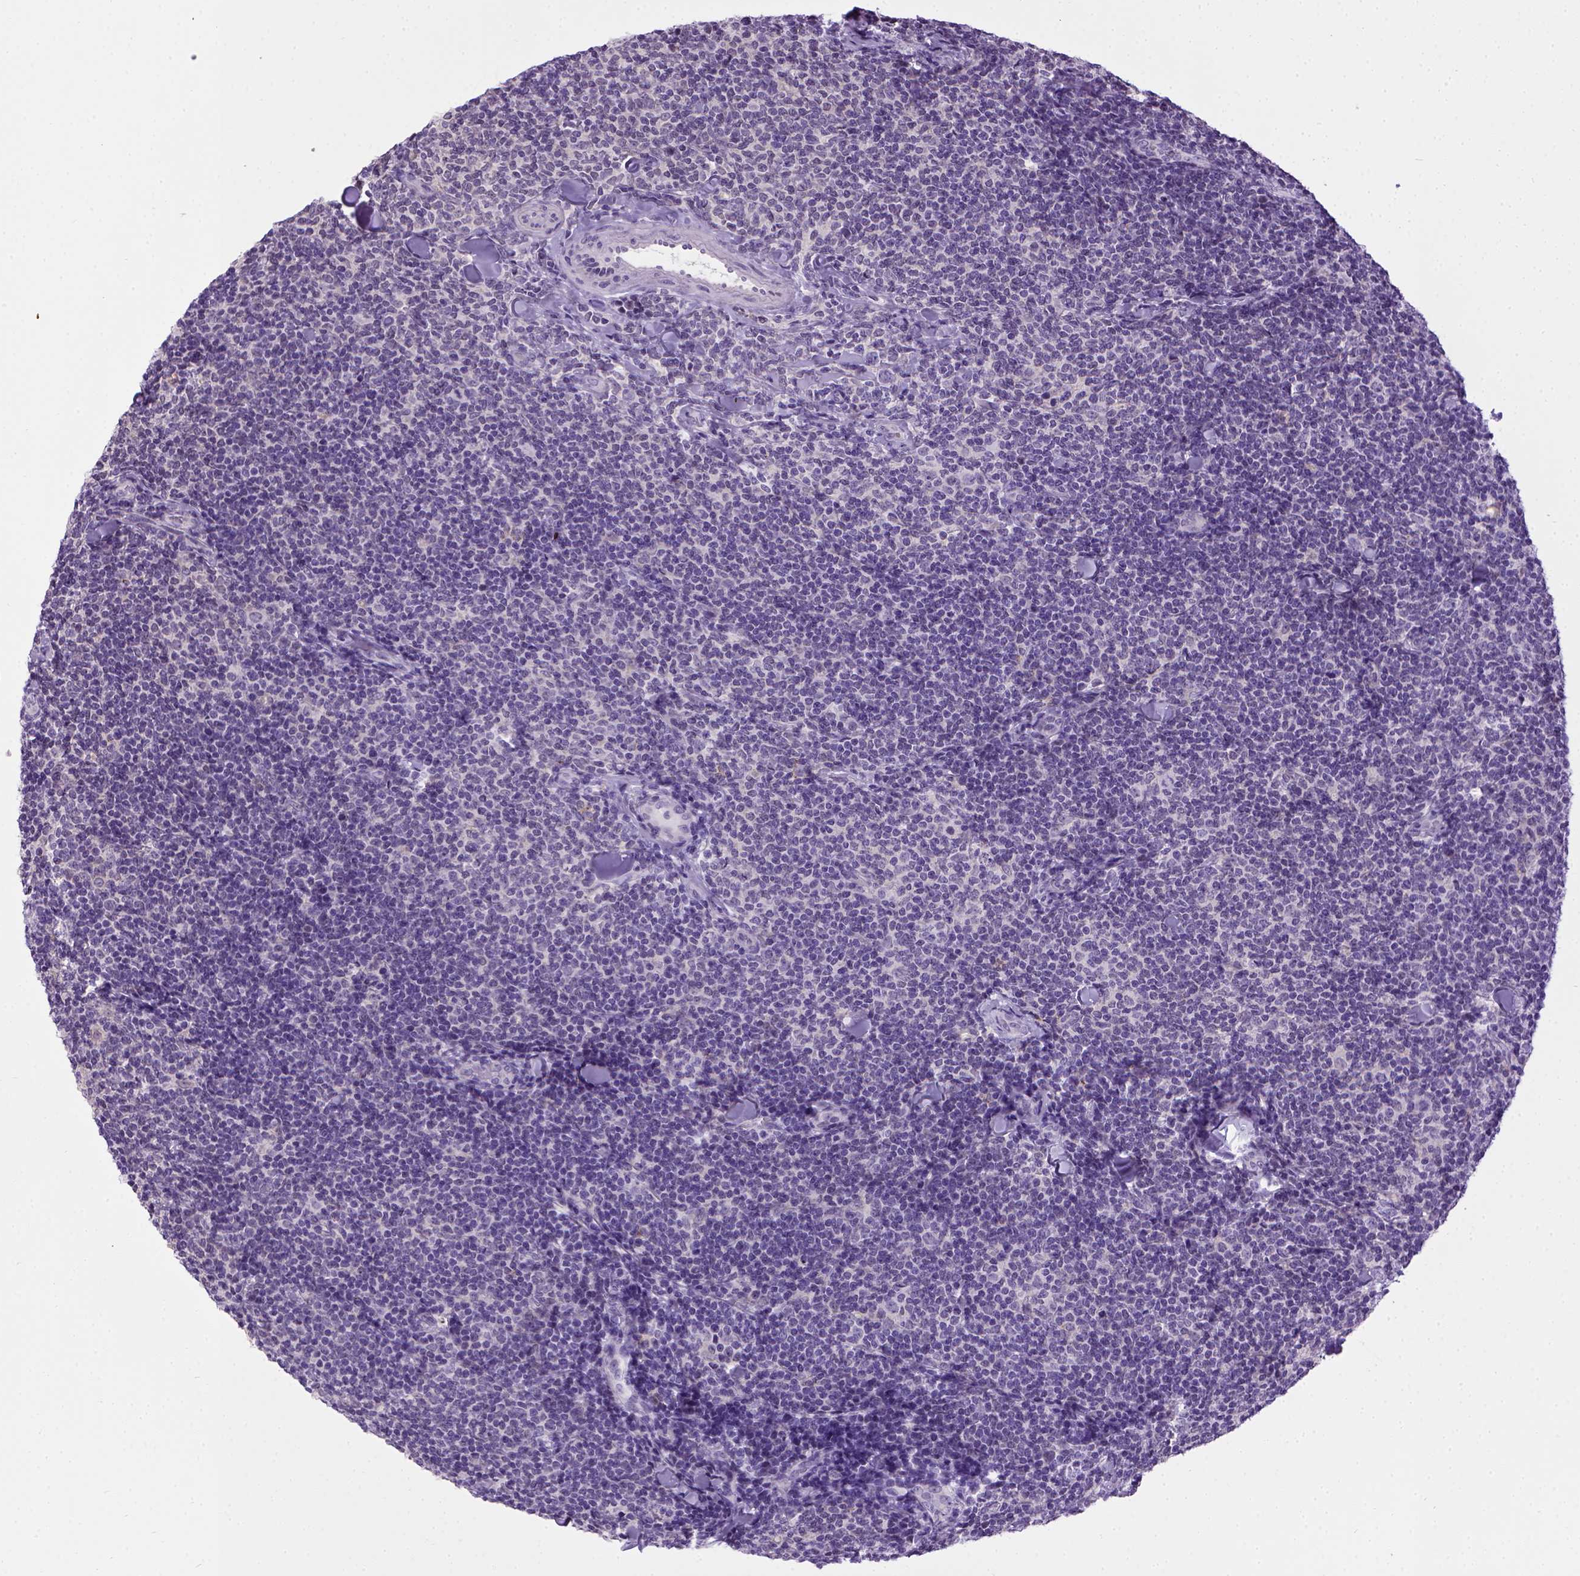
{"staining": {"intensity": "negative", "quantity": "none", "location": "none"}, "tissue": "lymphoma", "cell_type": "Tumor cells", "image_type": "cancer", "snomed": [{"axis": "morphology", "description": "Malignant lymphoma, non-Hodgkin's type, Low grade"}, {"axis": "topography", "description": "Lymph node"}], "caption": "Tumor cells show no significant expression in lymphoma.", "gene": "CDH1", "patient": {"sex": "female", "age": 56}}